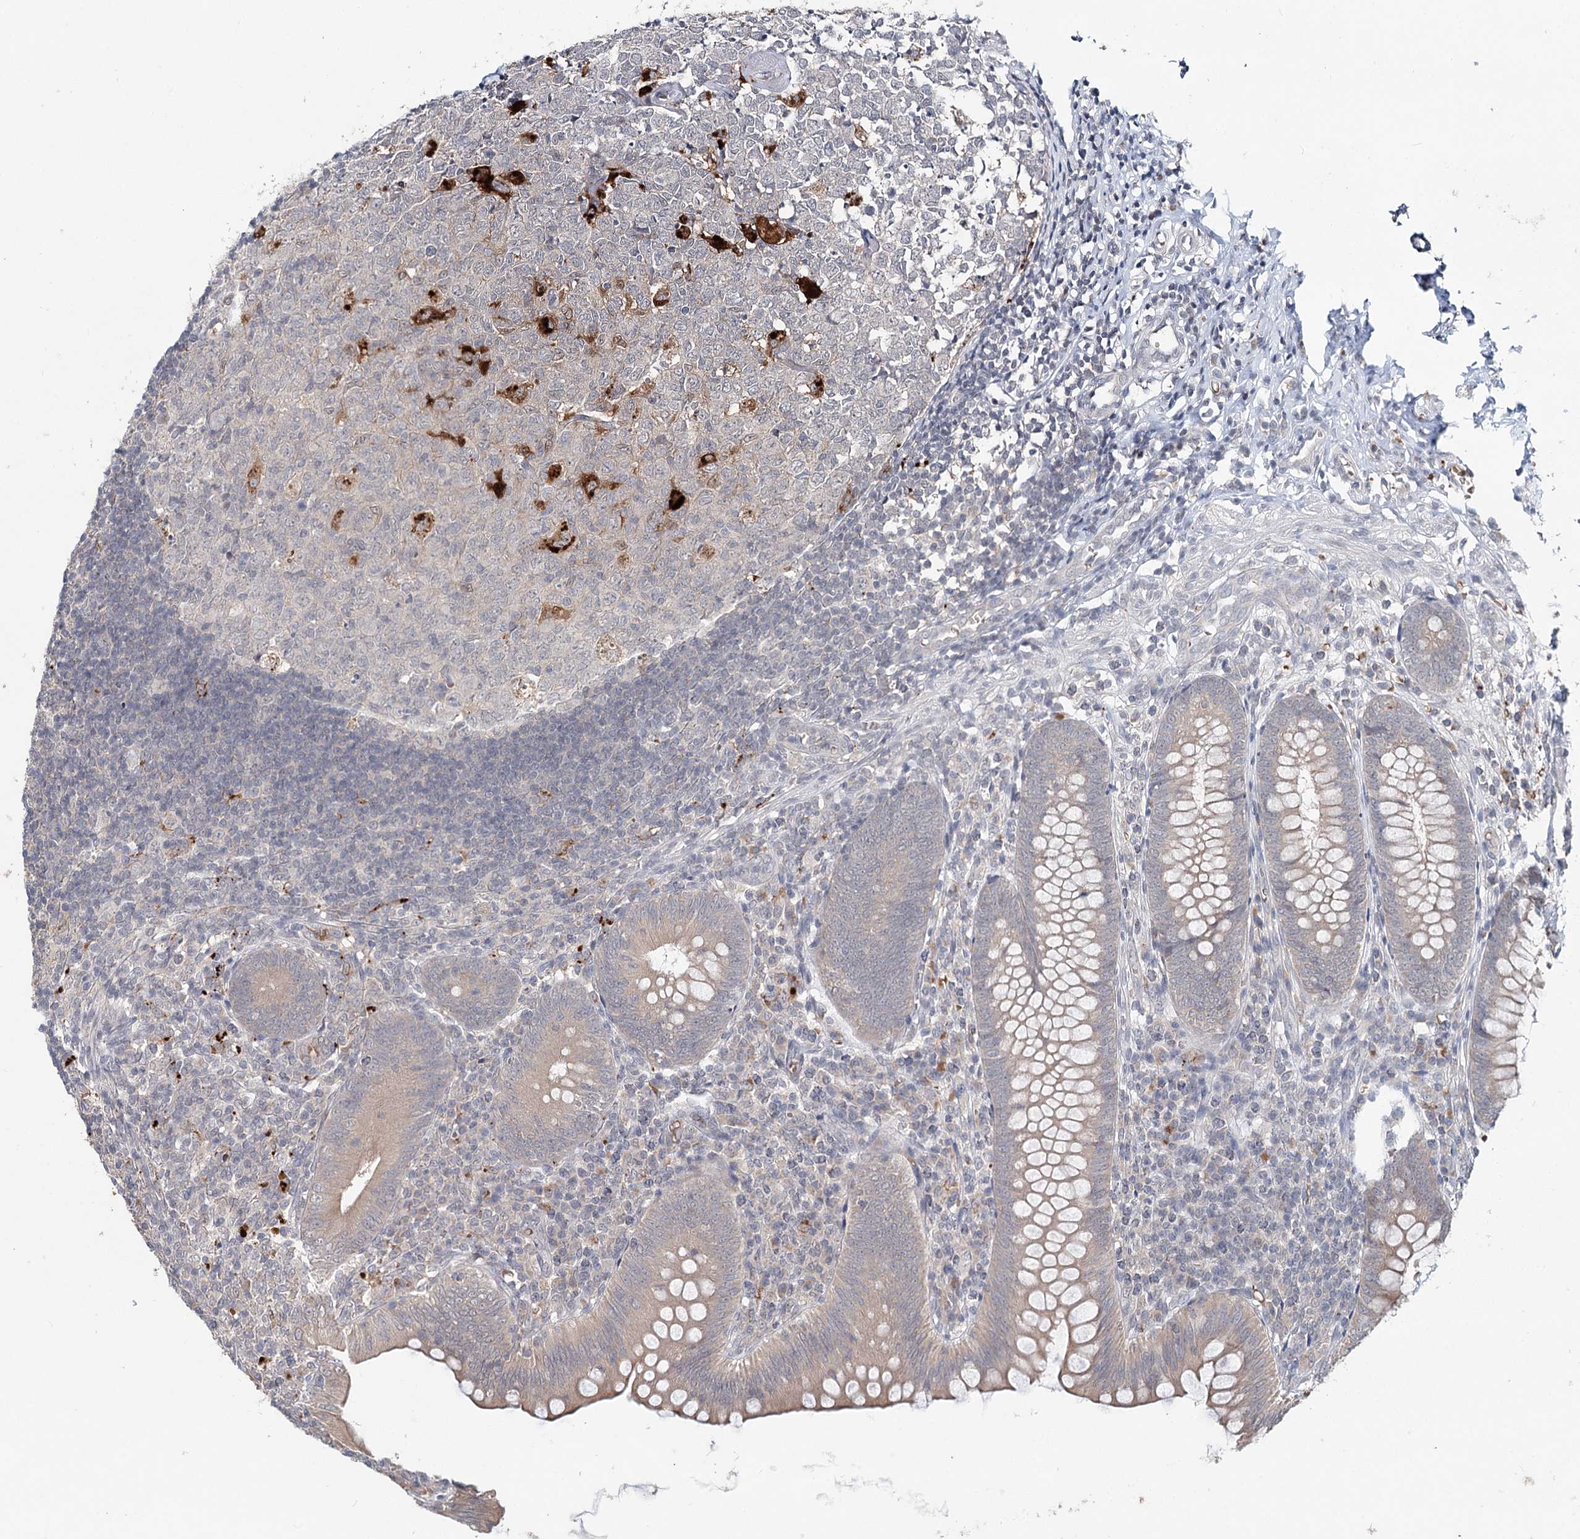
{"staining": {"intensity": "moderate", "quantity": "25%-75%", "location": "cytoplasmic/membranous"}, "tissue": "appendix", "cell_type": "Glandular cells", "image_type": "normal", "snomed": [{"axis": "morphology", "description": "Normal tissue, NOS"}, {"axis": "topography", "description": "Appendix"}], "caption": "This histopathology image demonstrates immunohistochemistry (IHC) staining of unremarkable appendix, with medium moderate cytoplasmic/membranous positivity in approximately 25%-75% of glandular cells.", "gene": "FBXO7", "patient": {"sex": "male", "age": 14}}